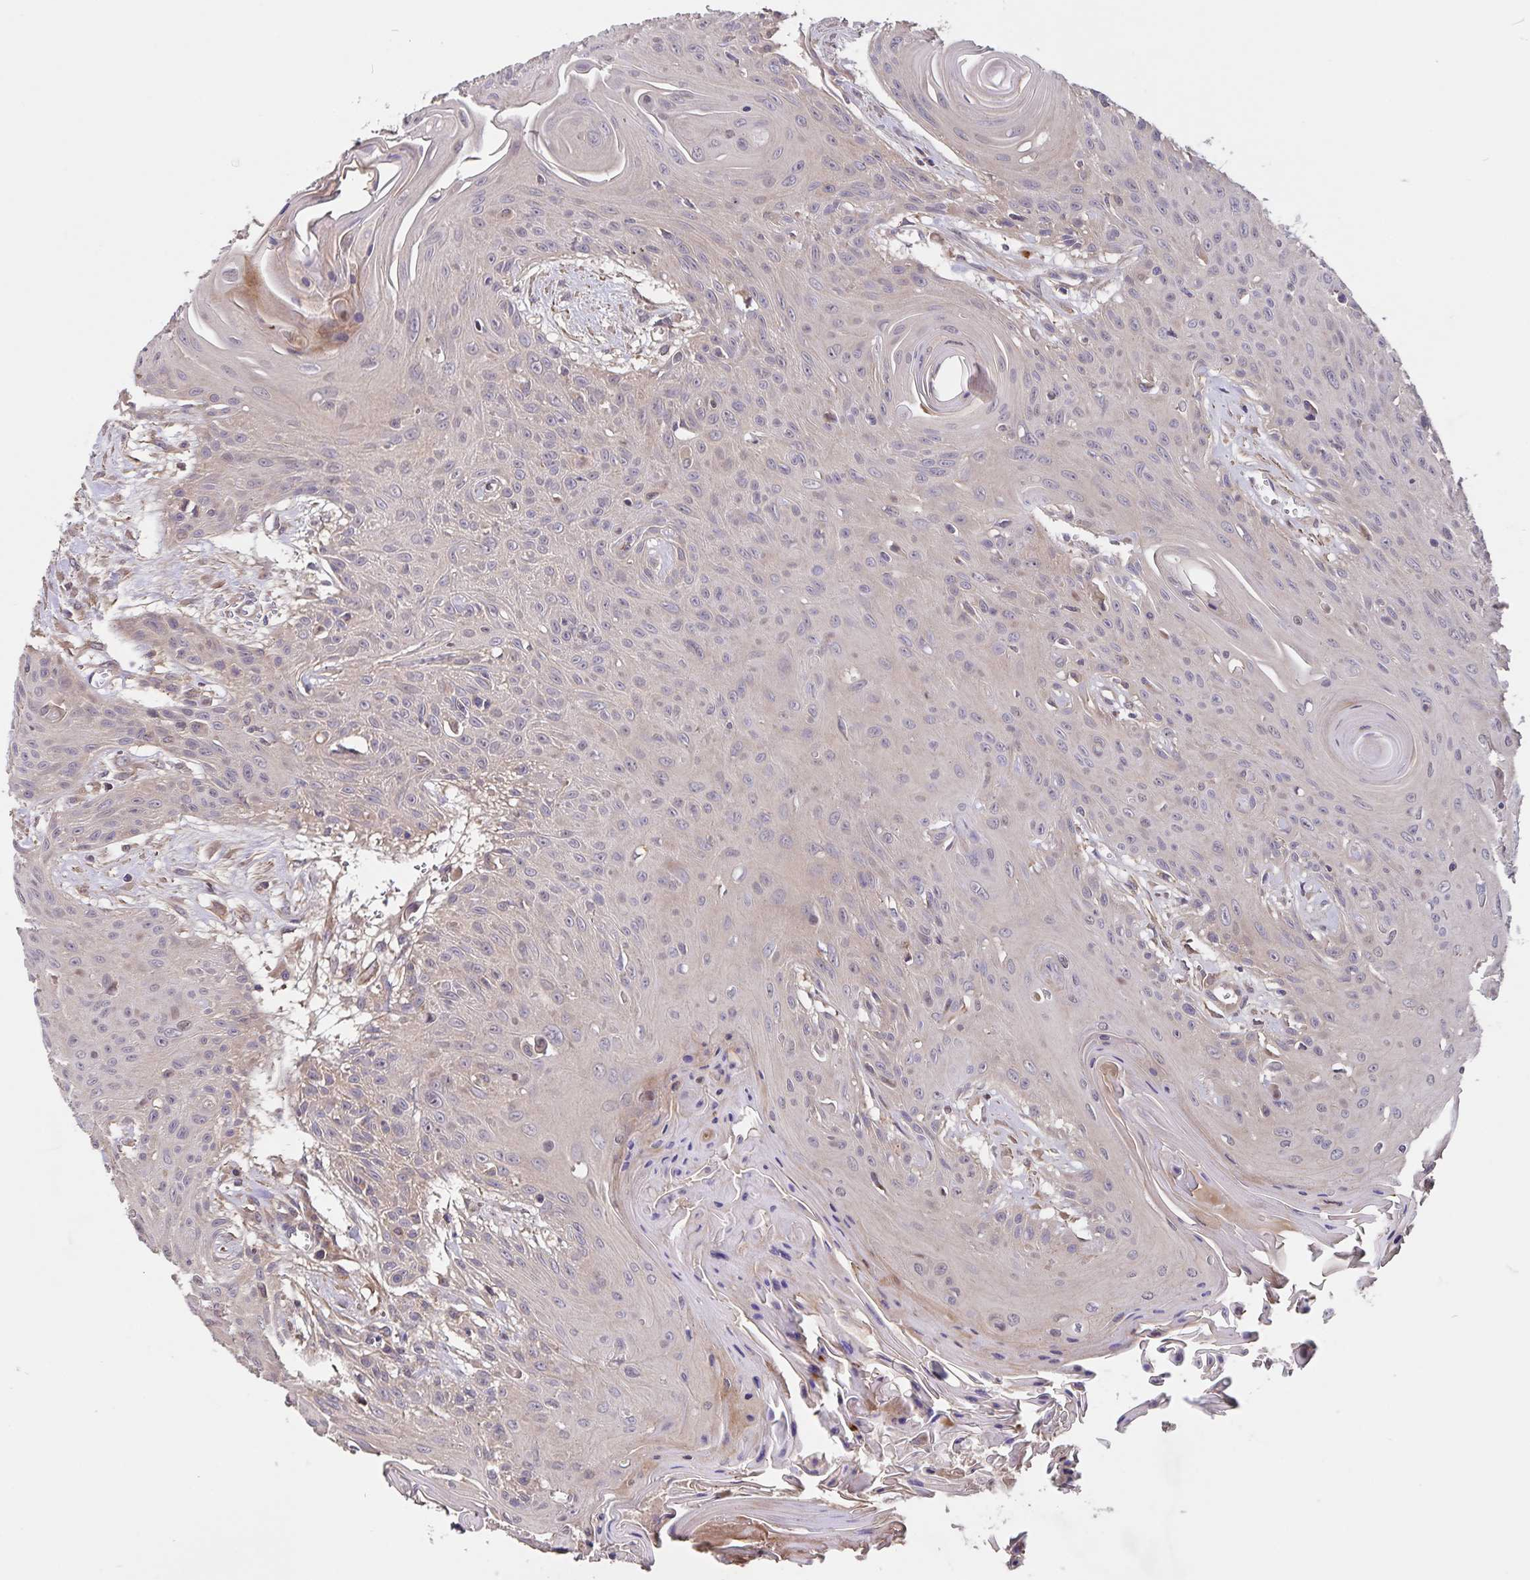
{"staining": {"intensity": "negative", "quantity": "none", "location": "none"}, "tissue": "head and neck cancer", "cell_type": "Tumor cells", "image_type": "cancer", "snomed": [{"axis": "morphology", "description": "Squamous cell carcinoma, NOS"}, {"axis": "topography", "description": "Lymph node"}, {"axis": "topography", "description": "Salivary gland"}, {"axis": "topography", "description": "Head-Neck"}], "caption": "Immunohistochemistry photomicrograph of human head and neck cancer (squamous cell carcinoma) stained for a protein (brown), which displays no expression in tumor cells. (Brightfield microscopy of DAB (3,3'-diaminobenzidine) IHC at high magnification).", "gene": "FBXL16", "patient": {"sex": "female", "age": 74}}